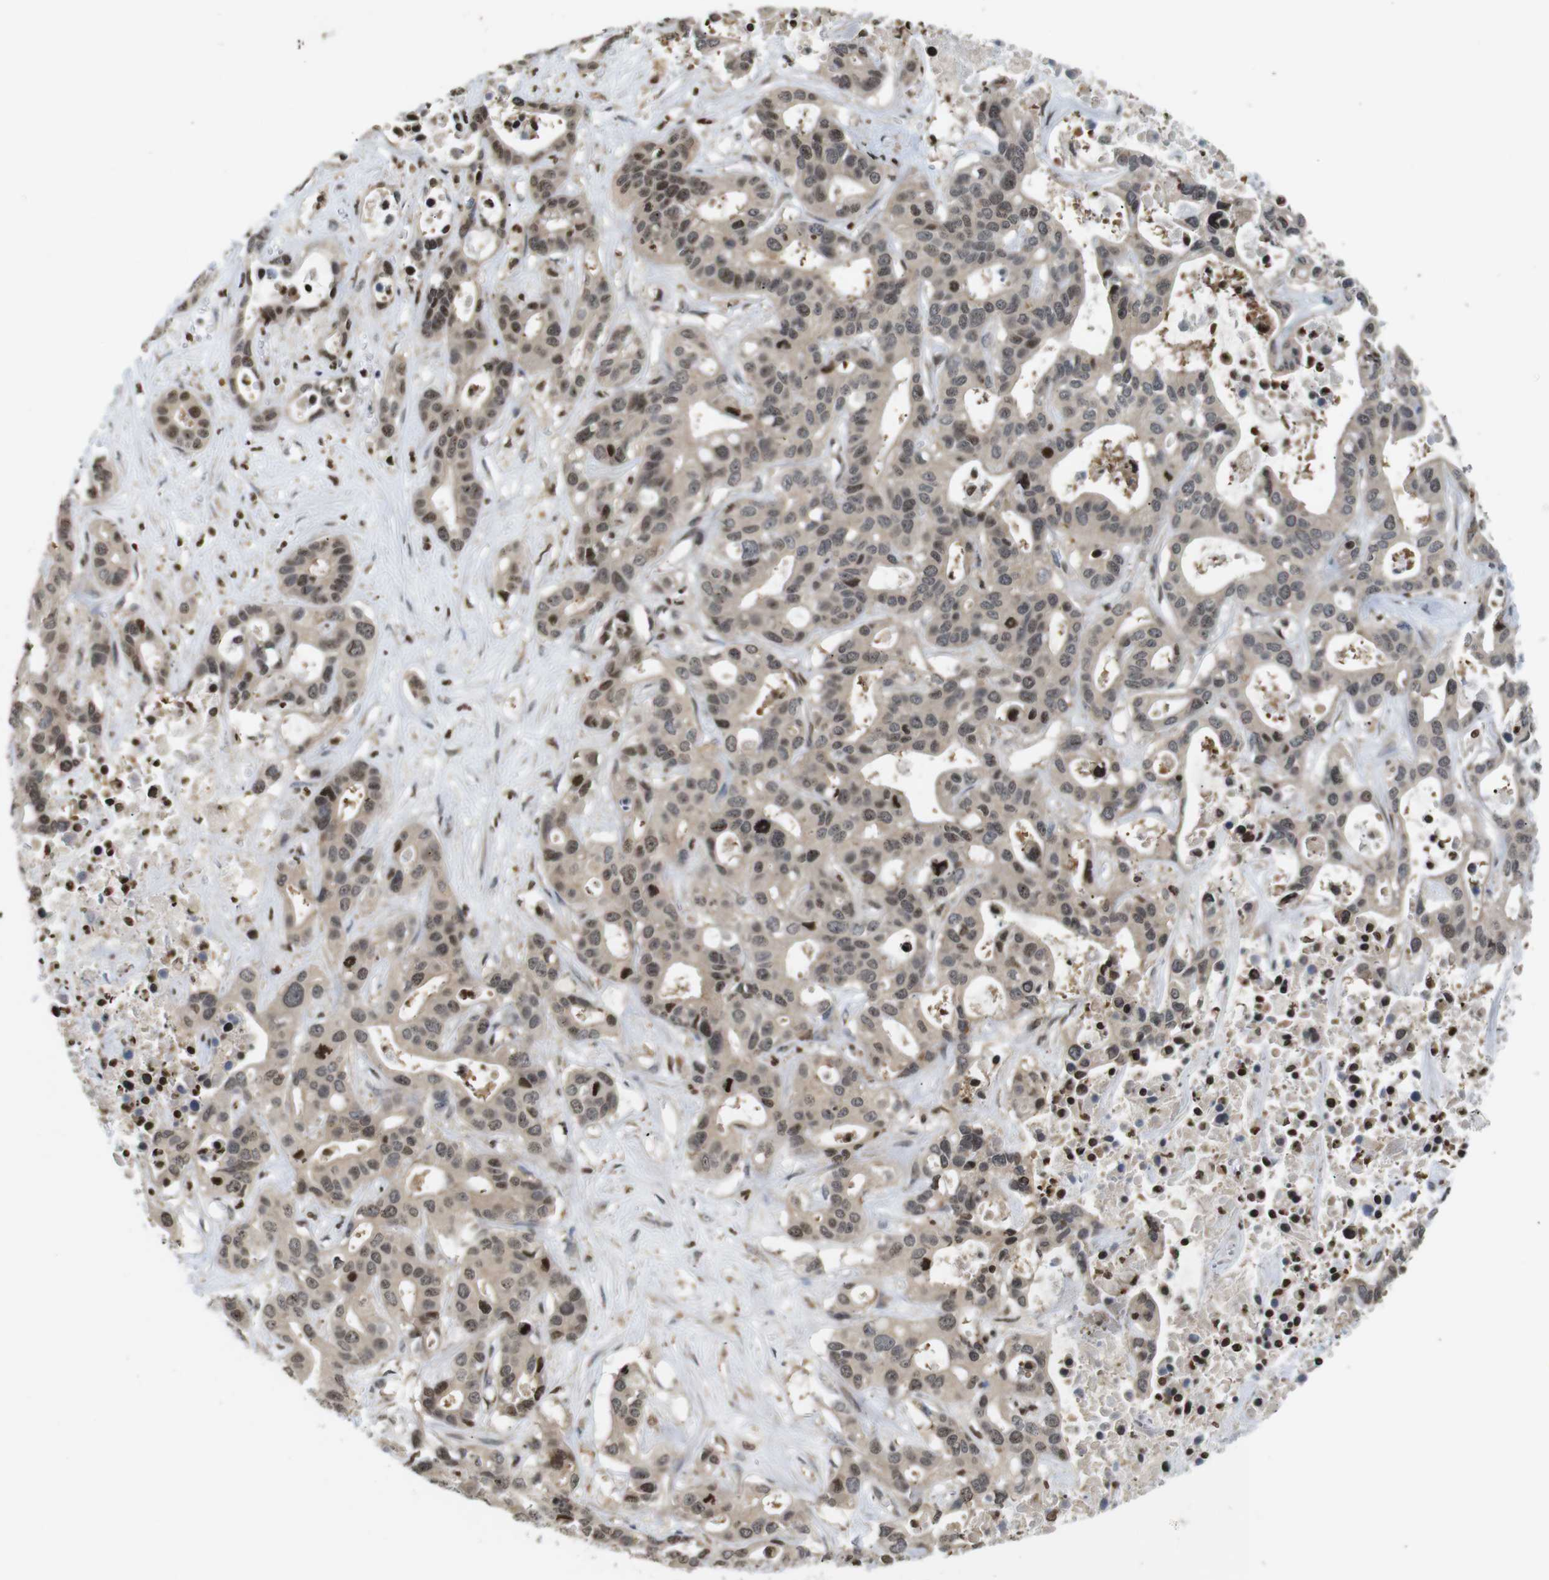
{"staining": {"intensity": "moderate", "quantity": ">75%", "location": "cytoplasmic/membranous,nuclear"}, "tissue": "liver cancer", "cell_type": "Tumor cells", "image_type": "cancer", "snomed": [{"axis": "morphology", "description": "Cholangiocarcinoma"}, {"axis": "topography", "description": "Liver"}], "caption": "DAB immunohistochemical staining of liver cancer (cholangiocarcinoma) shows moderate cytoplasmic/membranous and nuclear protein staining in approximately >75% of tumor cells.", "gene": "MBD1", "patient": {"sex": "female", "age": 65}}